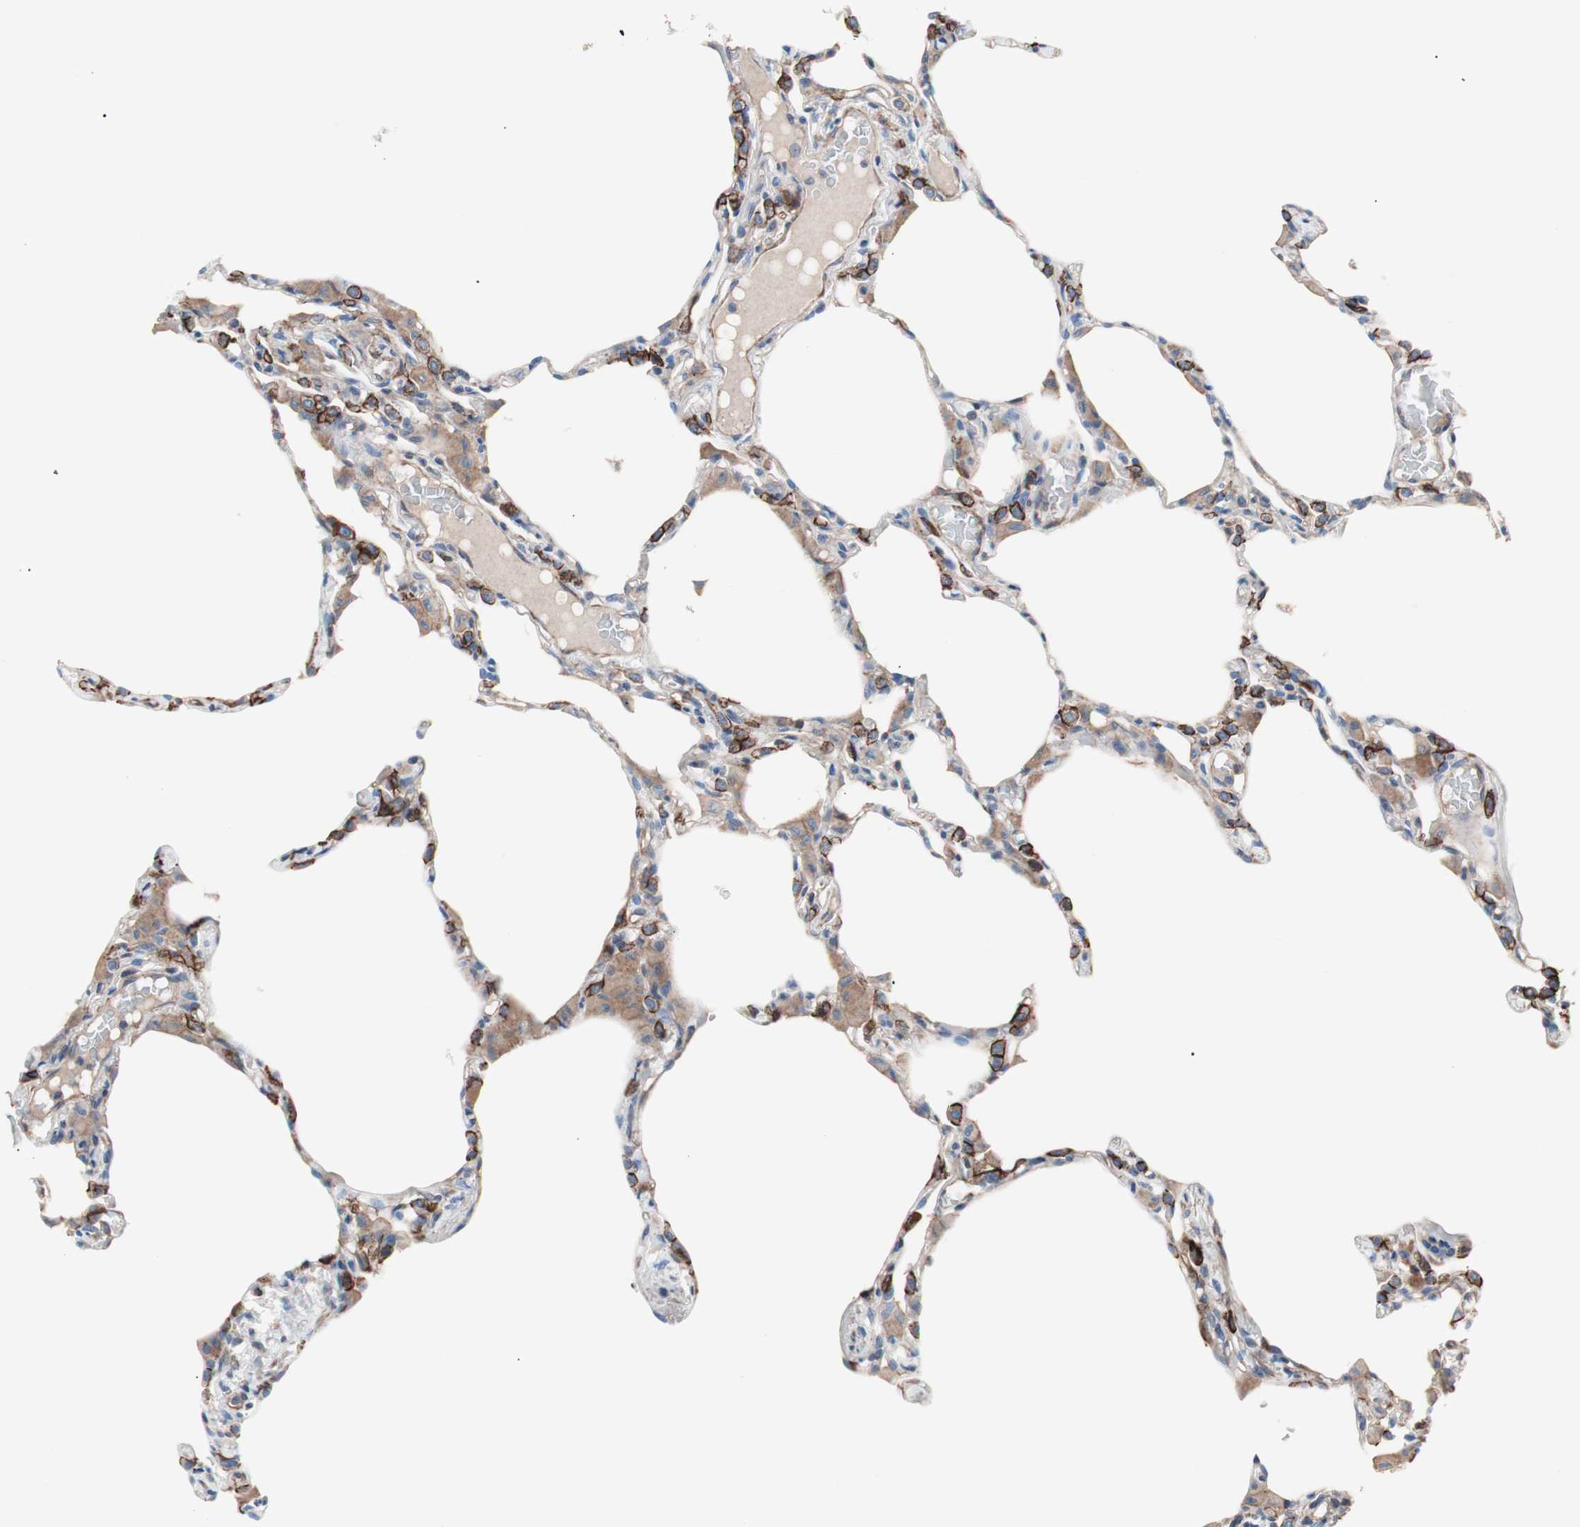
{"staining": {"intensity": "moderate", "quantity": "<25%", "location": "cytoplasmic/membranous"}, "tissue": "lung", "cell_type": "Alveolar cells", "image_type": "normal", "snomed": [{"axis": "morphology", "description": "Normal tissue, NOS"}, {"axis": "topography", "description": "Lung"}], "caption": "Moderate cytoplasmic/membranous positivity for a protein is appreciated in approximately <25% of alveolar cells of unremarkable lung using immunohistochemistry.", "gene": "GPR160", "patient": {"sex": "female", "age": 49}}